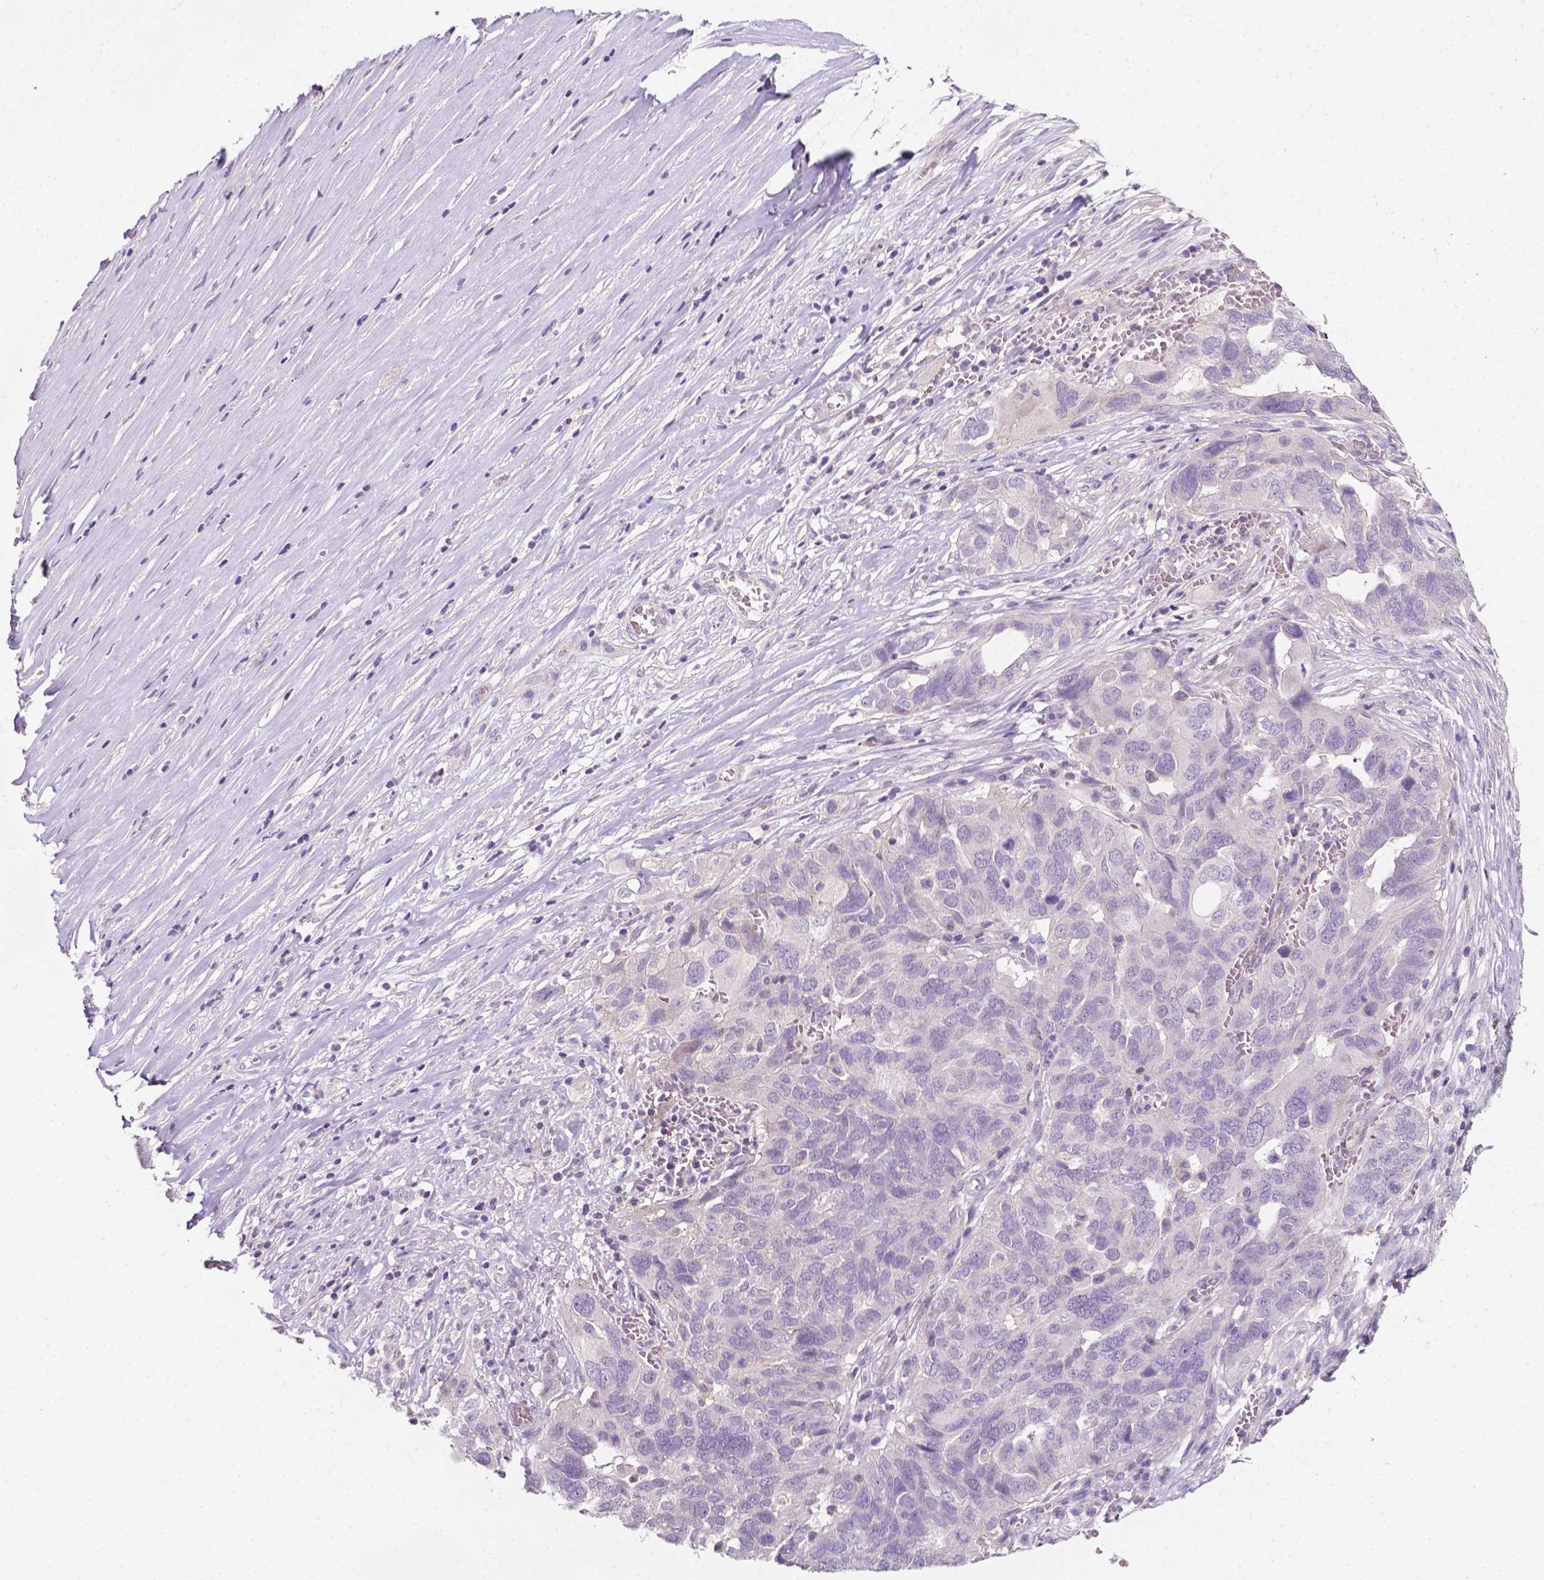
{"staining": {"intensity": "negative", "quantity": "none", "location": "none"}, "tissue": "ovarian cancer", "cell_type": "Tumor cells", "image_type": "cancer", "snomed": [{"axis": "morphology", "description": "Carcinoma, endometroid"}, {"axis": "topography", "description": "Soft tissue"}, {"axis": "topography", "description": "Ovary"}], "caption": "This micrograph is of ovarian cancer stained with IHC to label a protein in brown with the nuclei are counter-stained blue. There is no expression in tumor cells.", "gene": "EGFR", "patient": {"sex": "female", "age": 52}}